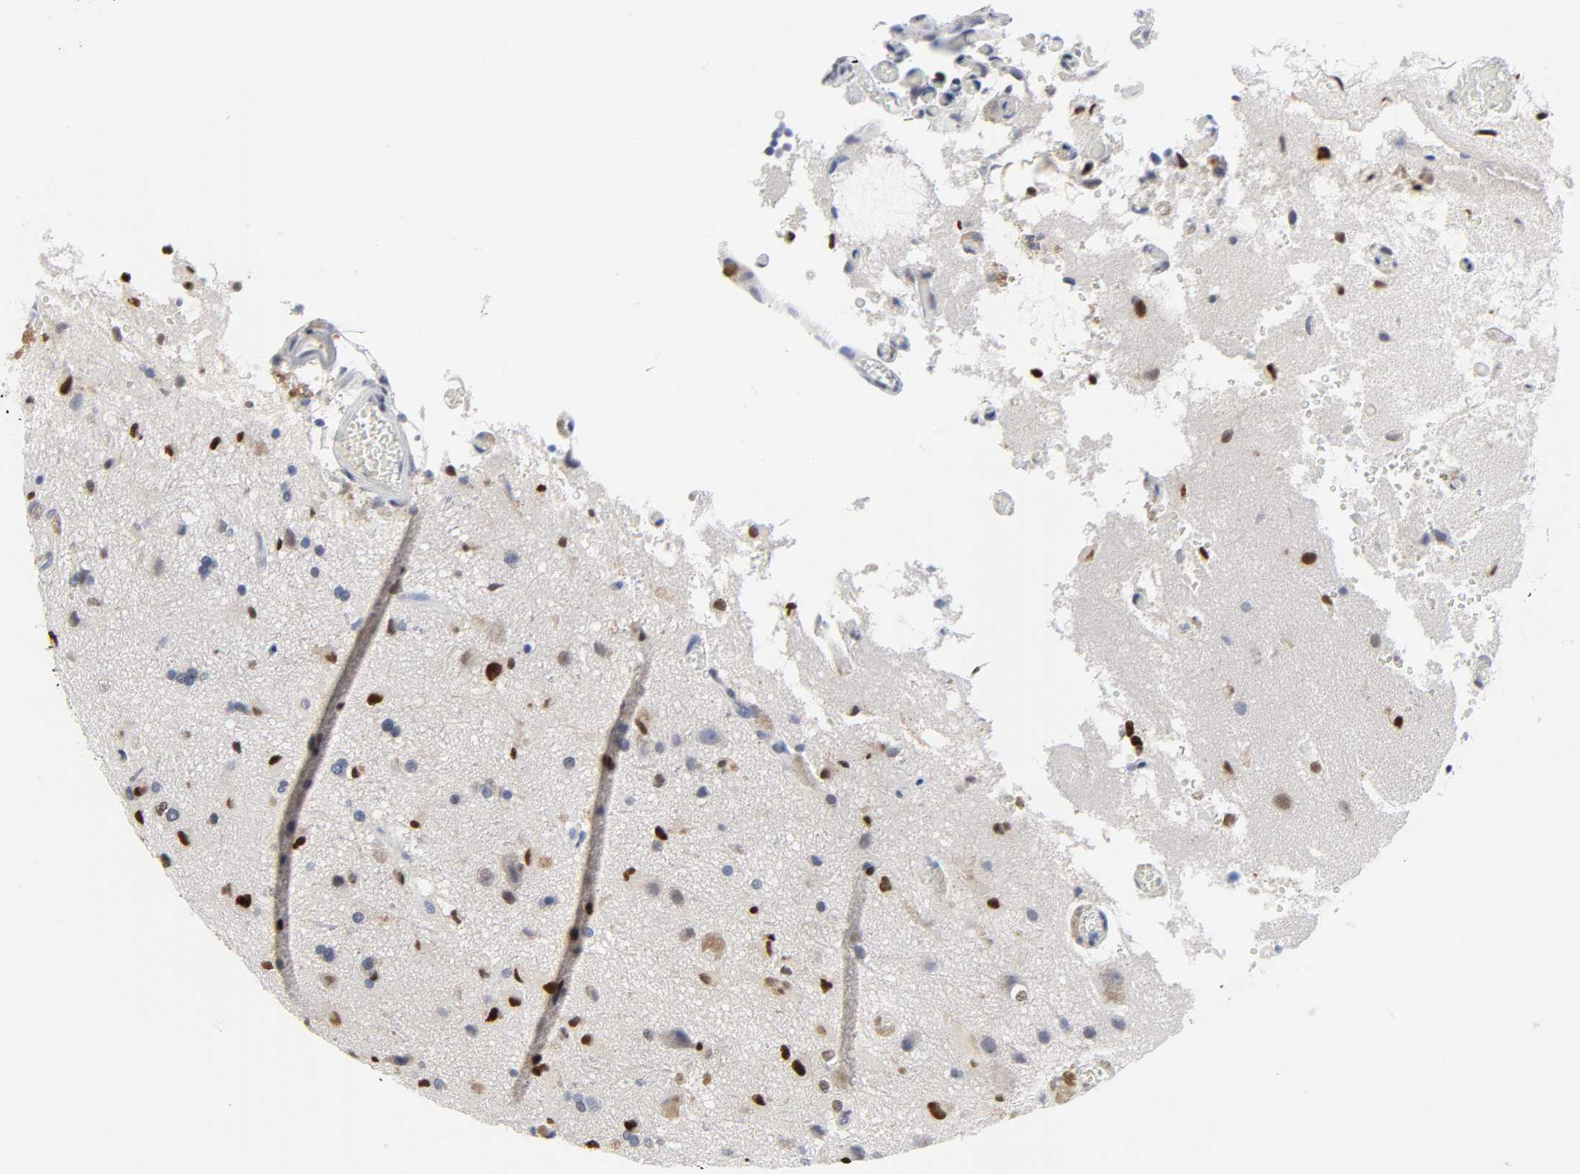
{"staining": {"intensity": "strong", "quantity": "25%-75%", "location": "nuclear"}, "tissue": "glioma", "cell_type": "Tumor cells", "image_type": "cancer", "snomed": [{"axis": "morphology", "description": "Glioma, malignant, High grade"}, {"axis": "topography", "description": "Brain"}], "caption": "A brown stain highlights strong nuclear expression of a protein in human high-grade glioma (malignant) tumor cells. Nuclei are stained in blue.", "gene": "SALL2", "patient": {"sex": "male", "age": 47}}